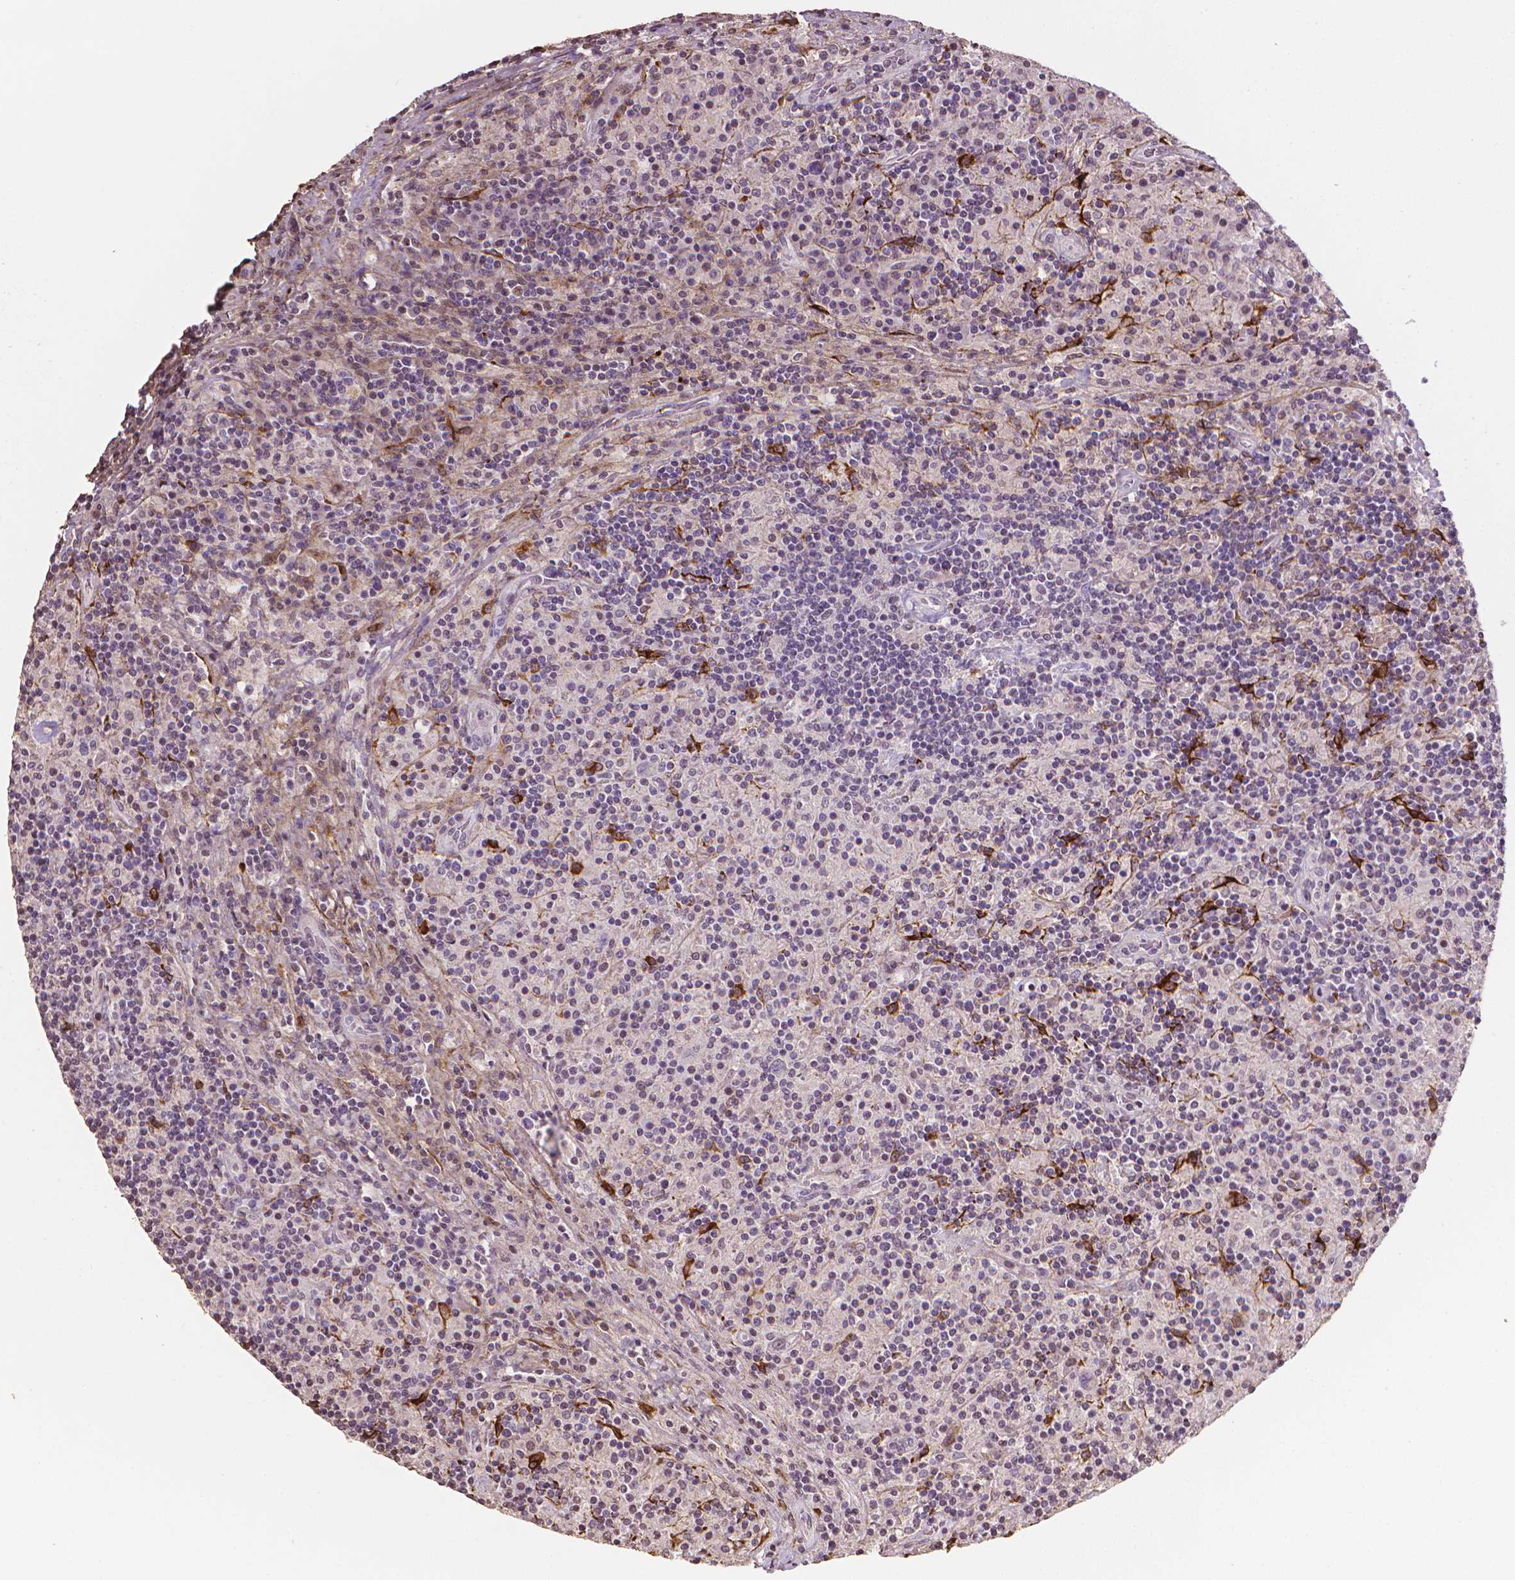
{"staining": {"intensity": "negative", "quantity": "none", "location": "none"}, "tissue": "lymphoma", "cell_type": "Tumor cells", "image_type": "cancer", "snomed": [{"axis": "morphology", "description": "Hodgkin's disease, NOS"}, {"axis": "topography", "description": "Lymph node"}], "caption": "Protein analysis of lymphoma reveals no significant expression in tumor cells.", "gene": "DCN", "patient": {"sex": "male", "age": 70}}